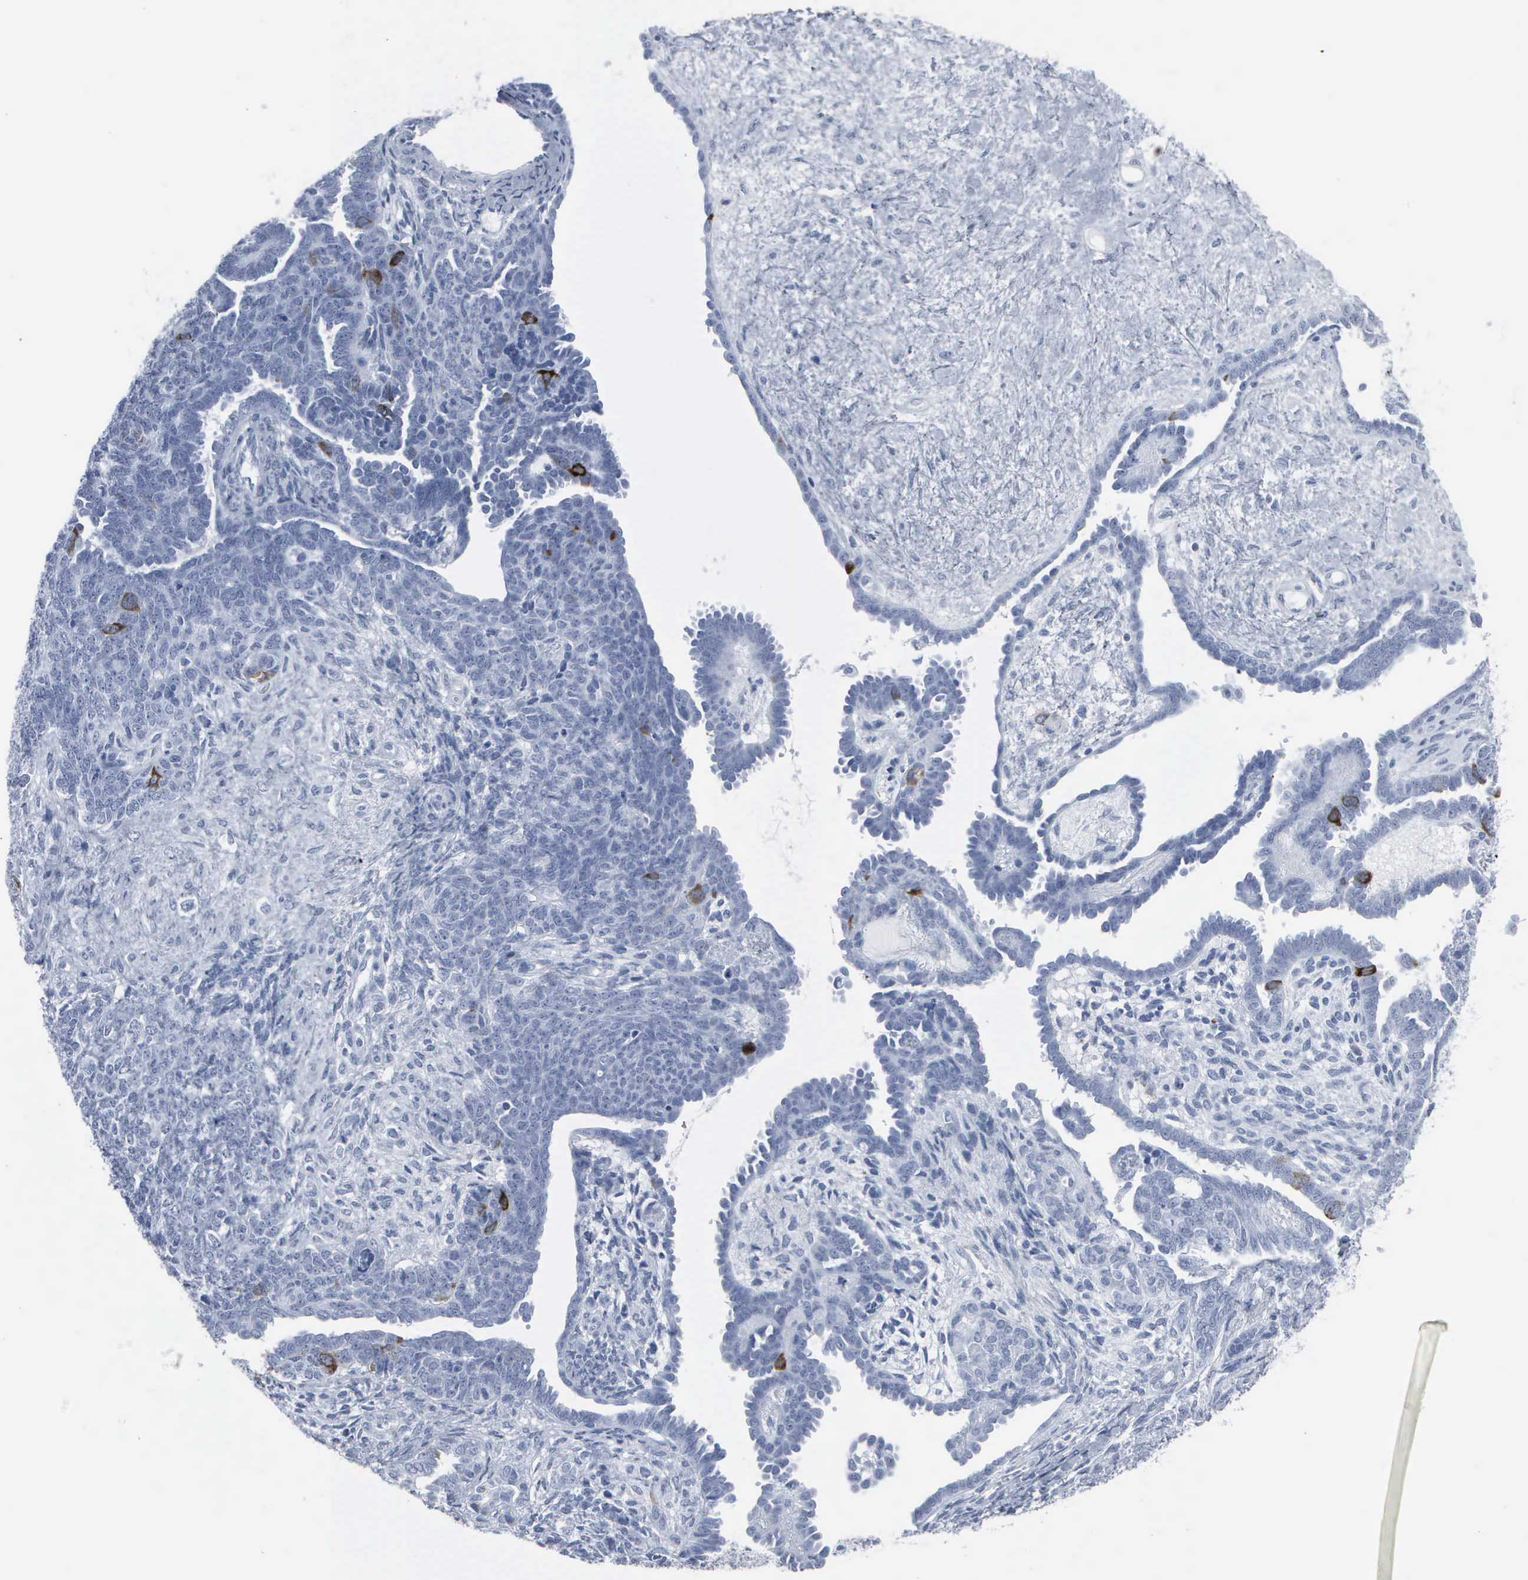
{"staining": {"intensity": "strong", "quantity": "<25%", "location": "cytoplasmic/membranous,nuclear"}, "tissue": "endometrial cancer", "cell_type": "Tumor cells", "image_type": "cancer", "snomed": [{"axis": "morphology", "description": "Neoplasm, malignant, NOS"}, {"axis": "topography", "description": "Endometrium"}], "caption": "Approximately <25% of tumor cells in human endometrial malignant neoplasm display strong cytoplasmic/membranous and nuclear protein staining as visualized by brown immunohistochemical staining.", "gene": "CCNB1", "patient": {"sex": "female", "age": 74}}